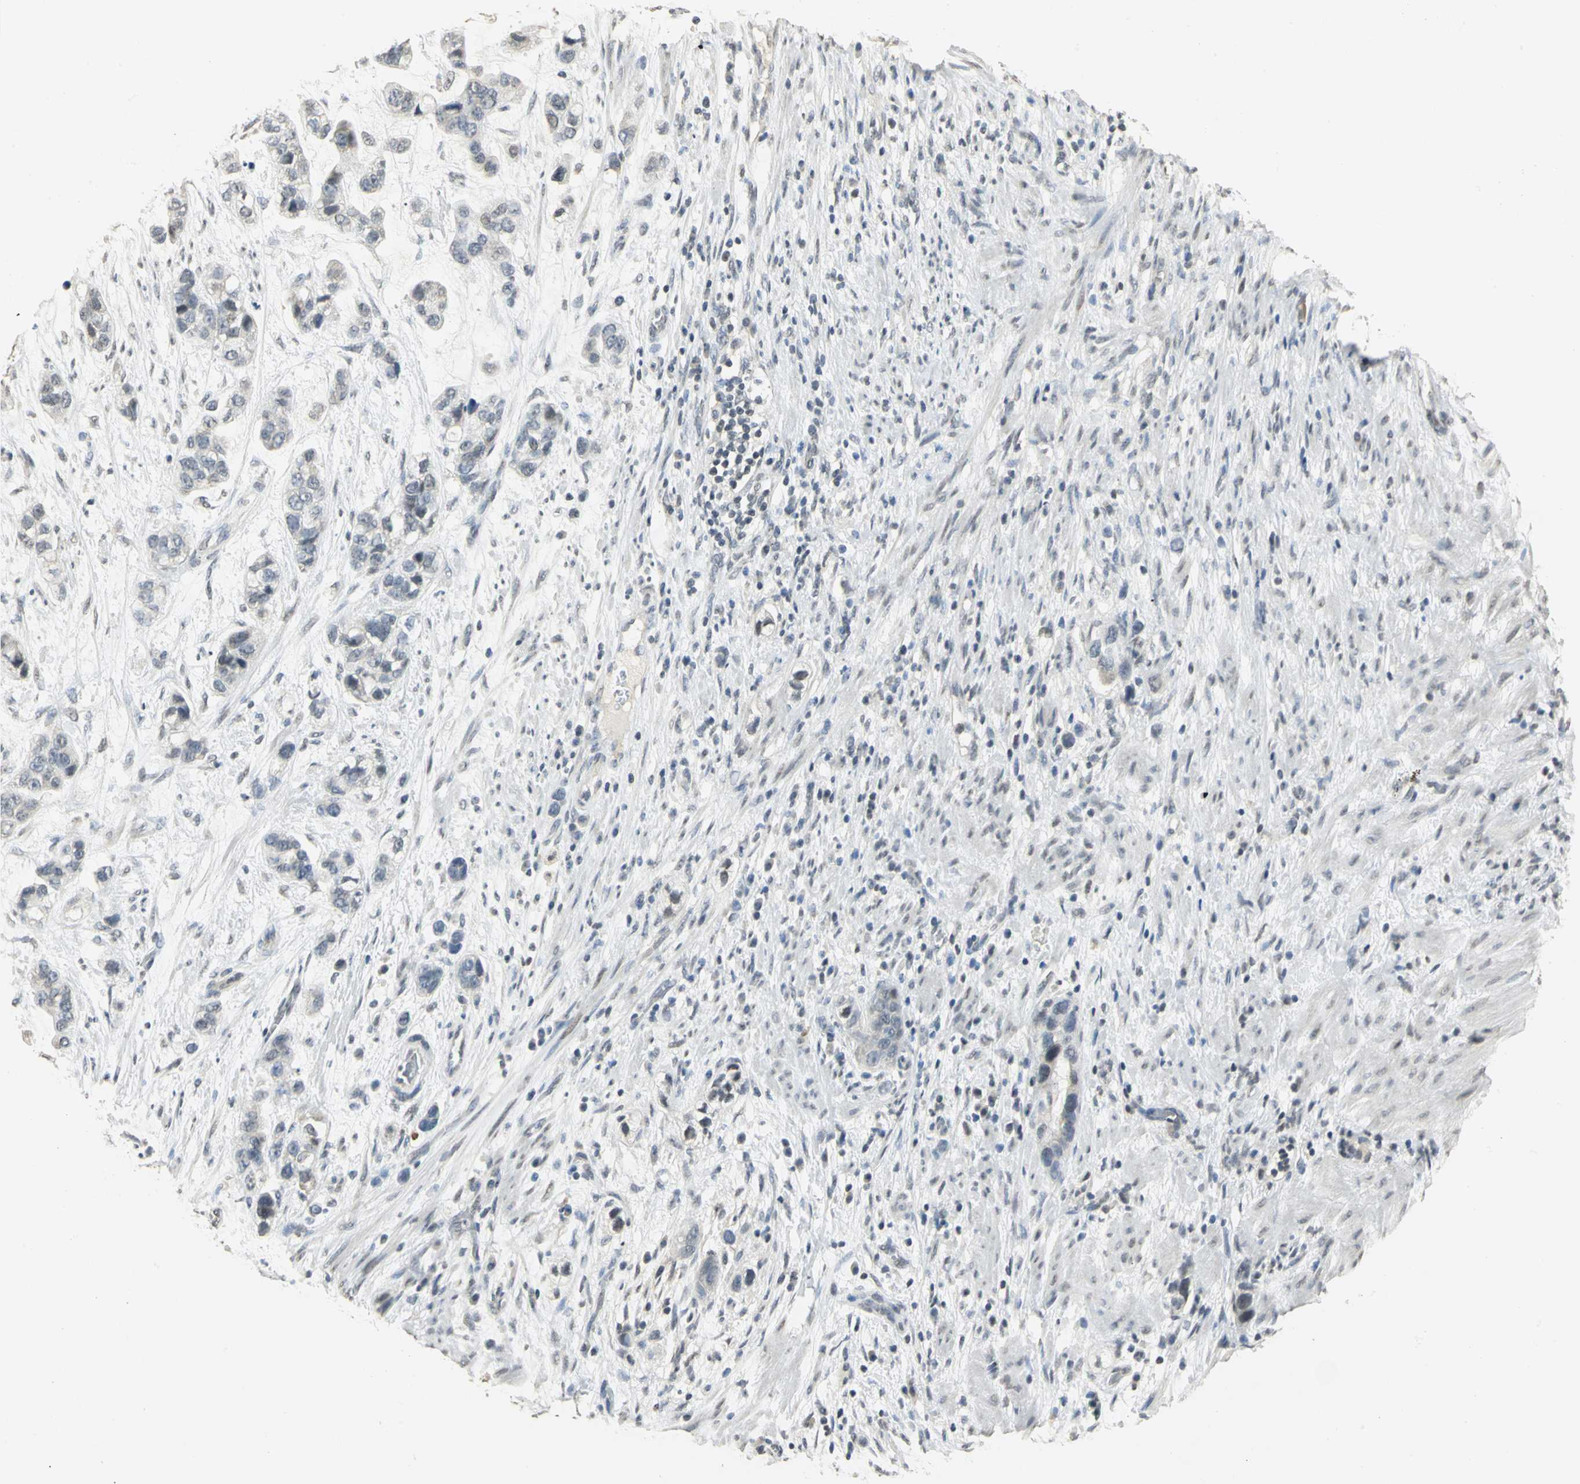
{"staining": {"intensity": "negative", "quantity": "none", "location": "none"}, "tissue": "stomach cancer", "cell_type": "Tumor cells", "image_type": "cancer", "snomed": [{"axis": "morphology", "description": "Adenocarcinoma, NOS"}, {"axis": "topography", "description": "Stomach, lower"}], "caption": "An immunohistochemistry (IHC) micrograph of stomach cancer (adenocarcinoma) is shown. There is no staining in tumor cells of stomach cancer (adenocarcinoma).", "gene": "DNAJB6", "patient": {"sex": "female", "age": 93}}